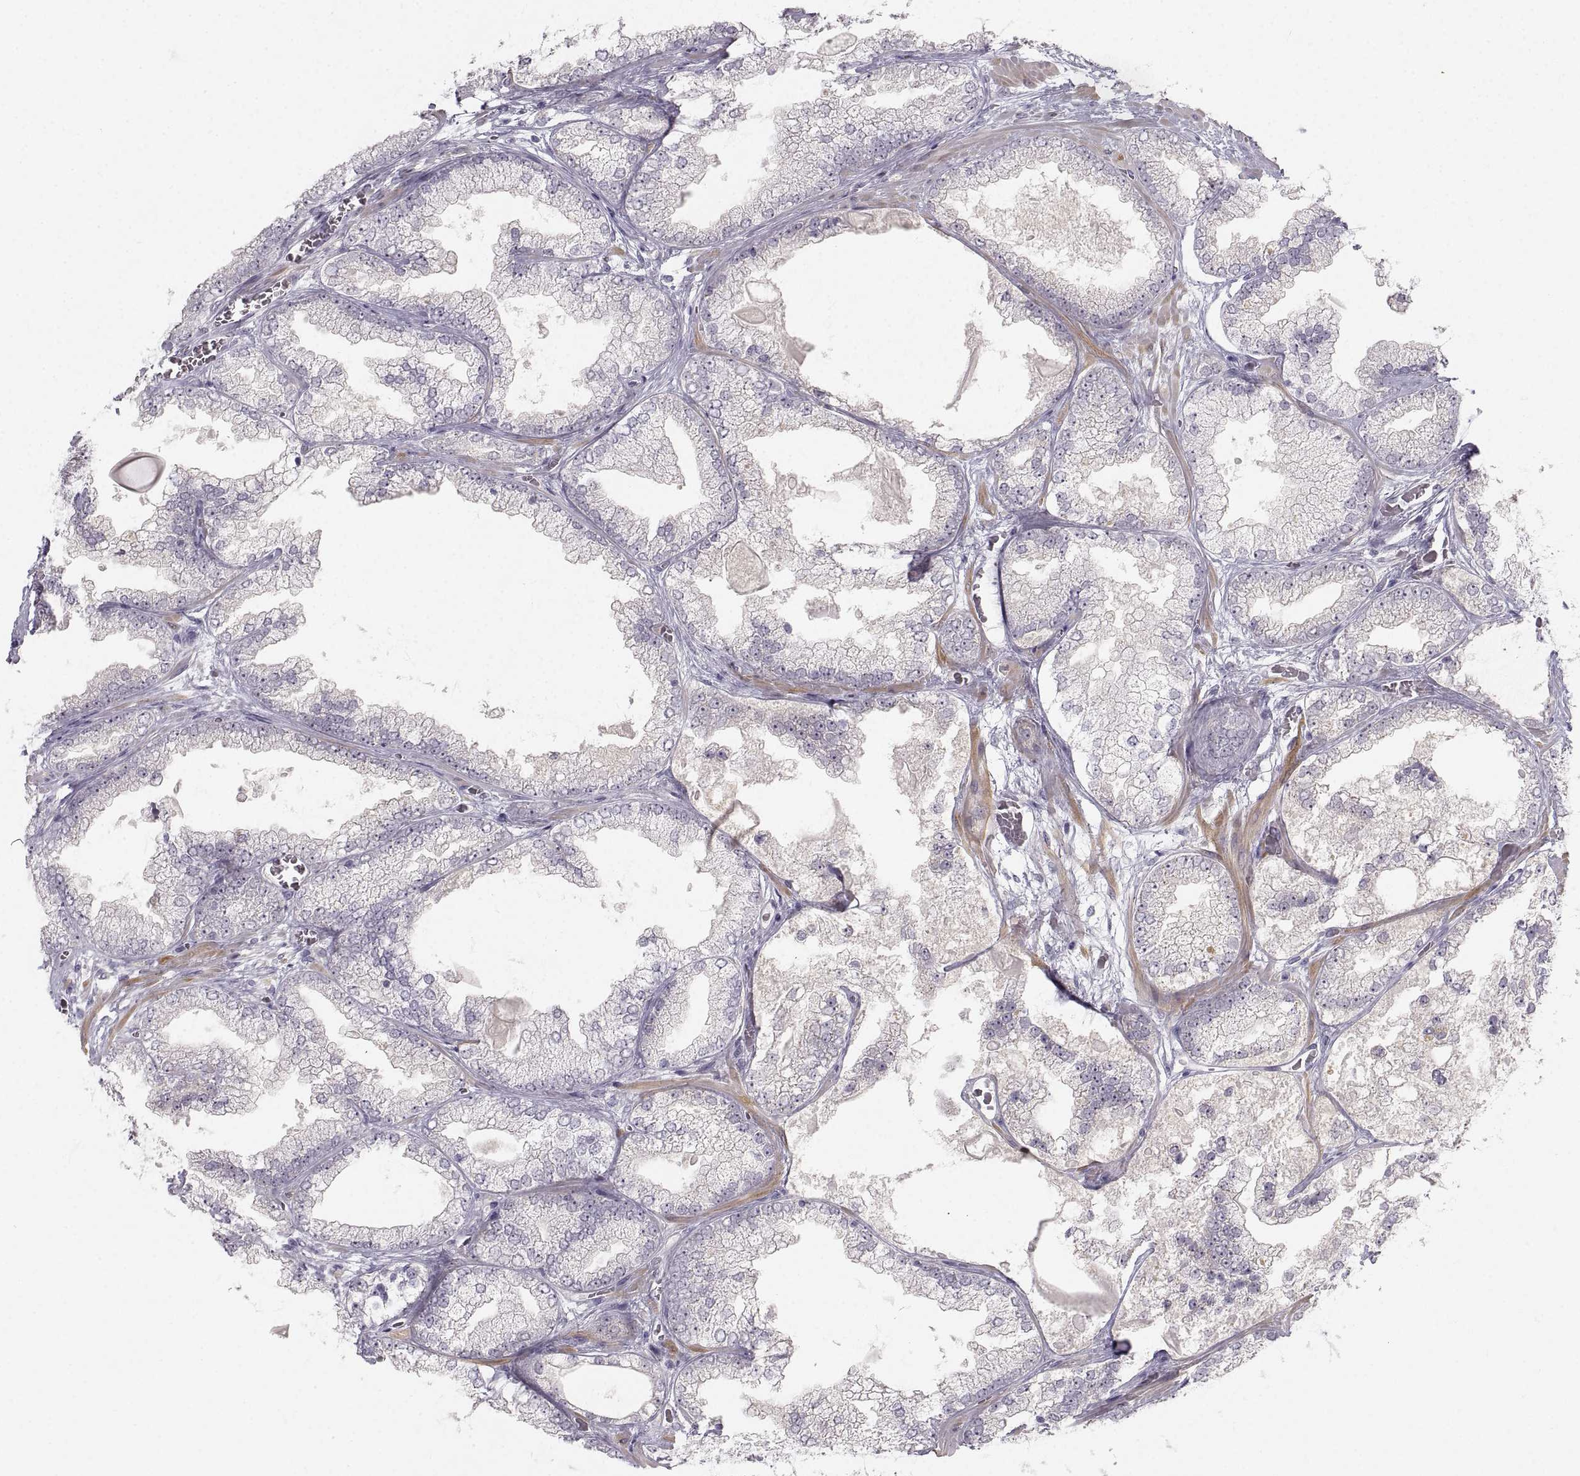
{"staining": {"intensity": "negative", "quantity": "none", "location": "none"}, "tissue": "prostate cancer", "cell_type": "Tumor cells", "image_type": "cancer", "snomed": [{"axis": "morphology", "description": "Adenocarcinoma, Low grade"}, {"axis": "topography", "description": "Prostate"}], "caption": "DAB (3,3'-diaminobenzidine) immunohistochemical staining of human prostate cancer (low-grade adenocarcinoma) shows no significant expression in tumor cells.", "gene": "ZNF185", "patient": {"sex": "male", "age": 57}}